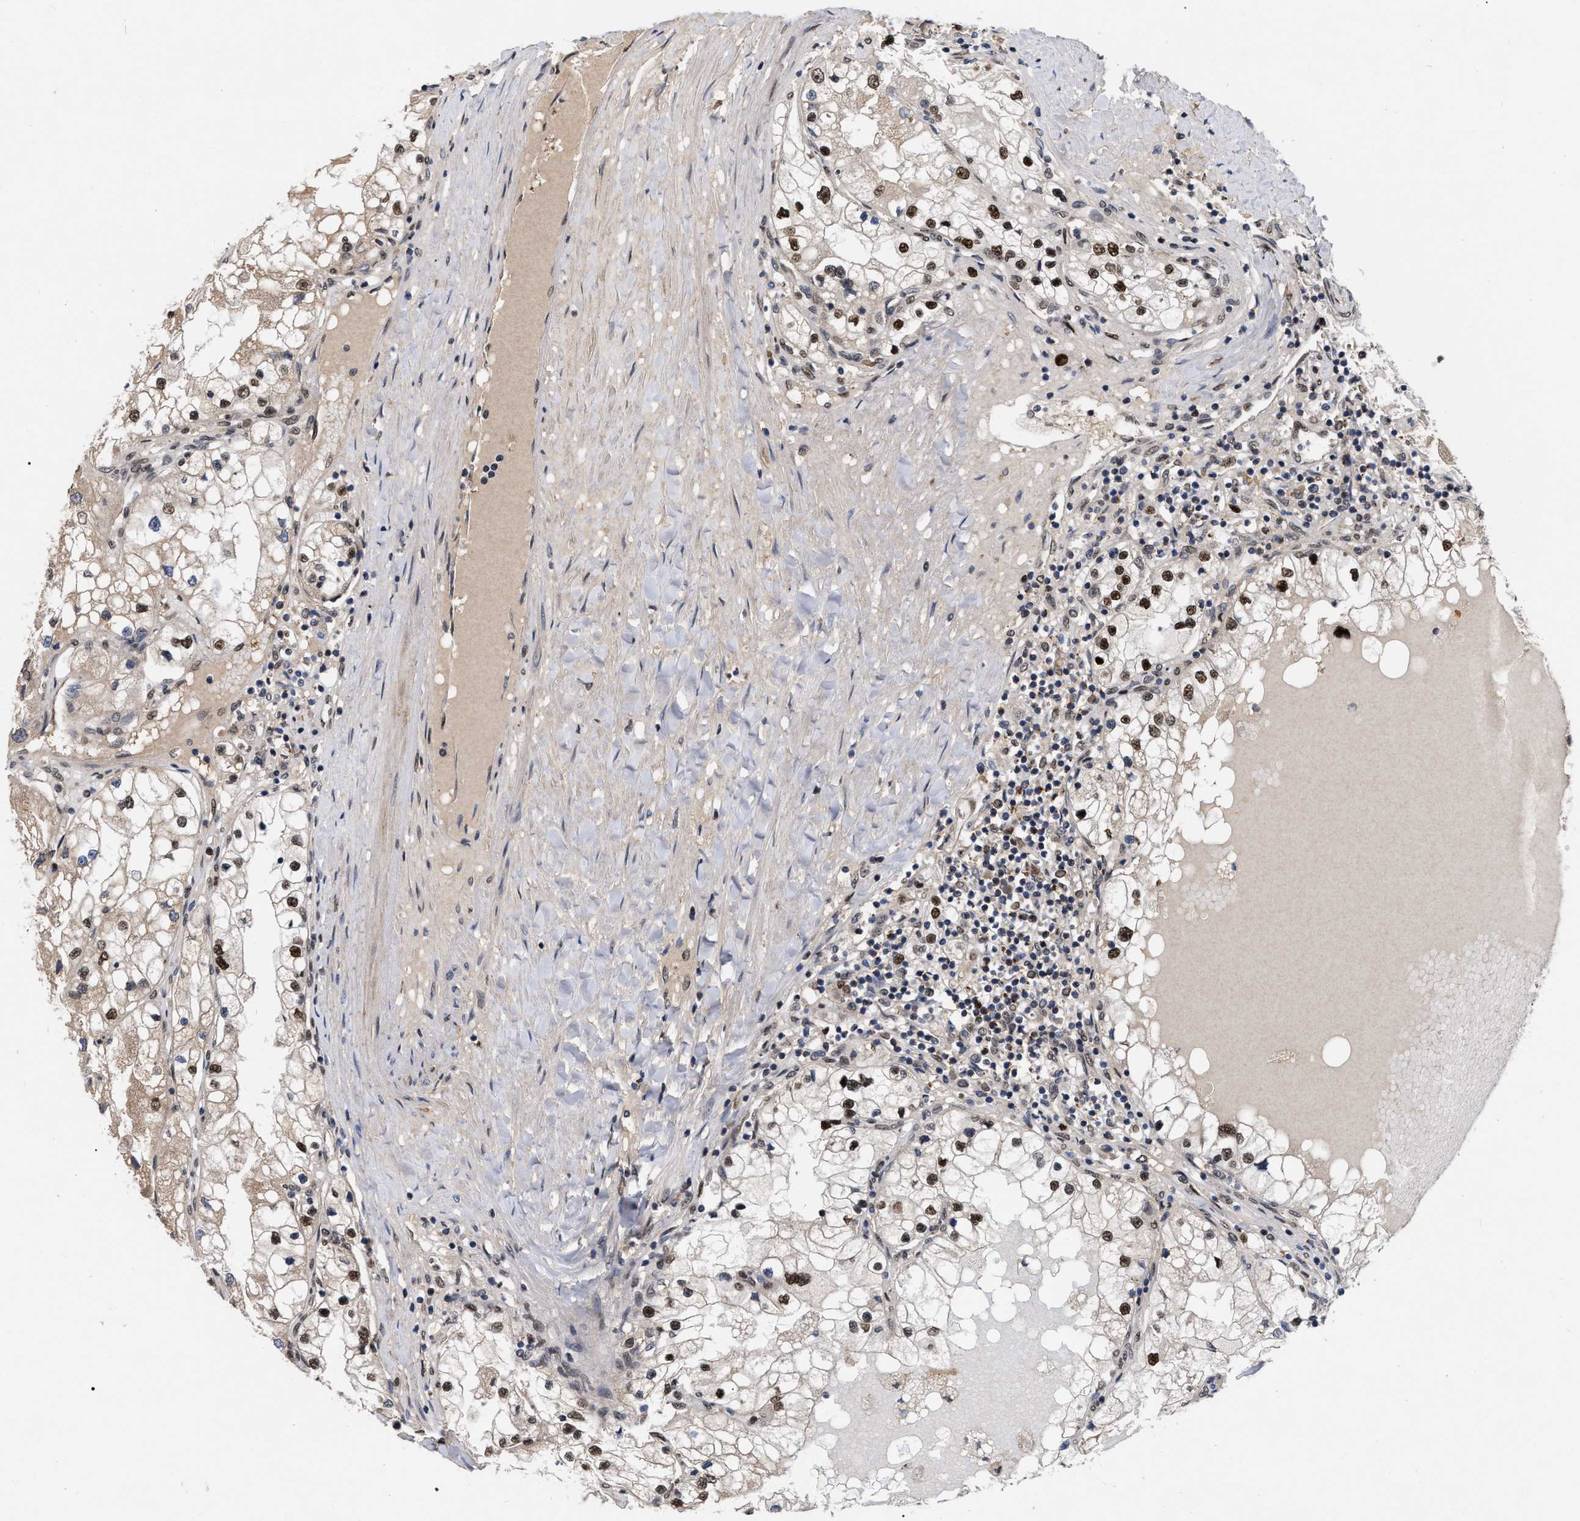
{"staining": {"intensity": "strong", "quantity": ">75%", "location": "cytoplasmic/membranous,nuclear"}, "tissue": "renal cancer", "cell_type": "Tumor cells", "image_type": "cancer", "snomed": [{"axis": "morphology", "description": "Adenocarcinoma, NOS"}, {"axis": "topography", "description": "Kidney"}], "caption": "About >75% of tumor cells in human renal adenocarcinoma exhibit strong cytoplasmic/membranous and nuclear protein positivity as visualized by brown immunohistochemical staining.", "gene": "MDM4", "patient": {"sex": "male", "age": 68}}